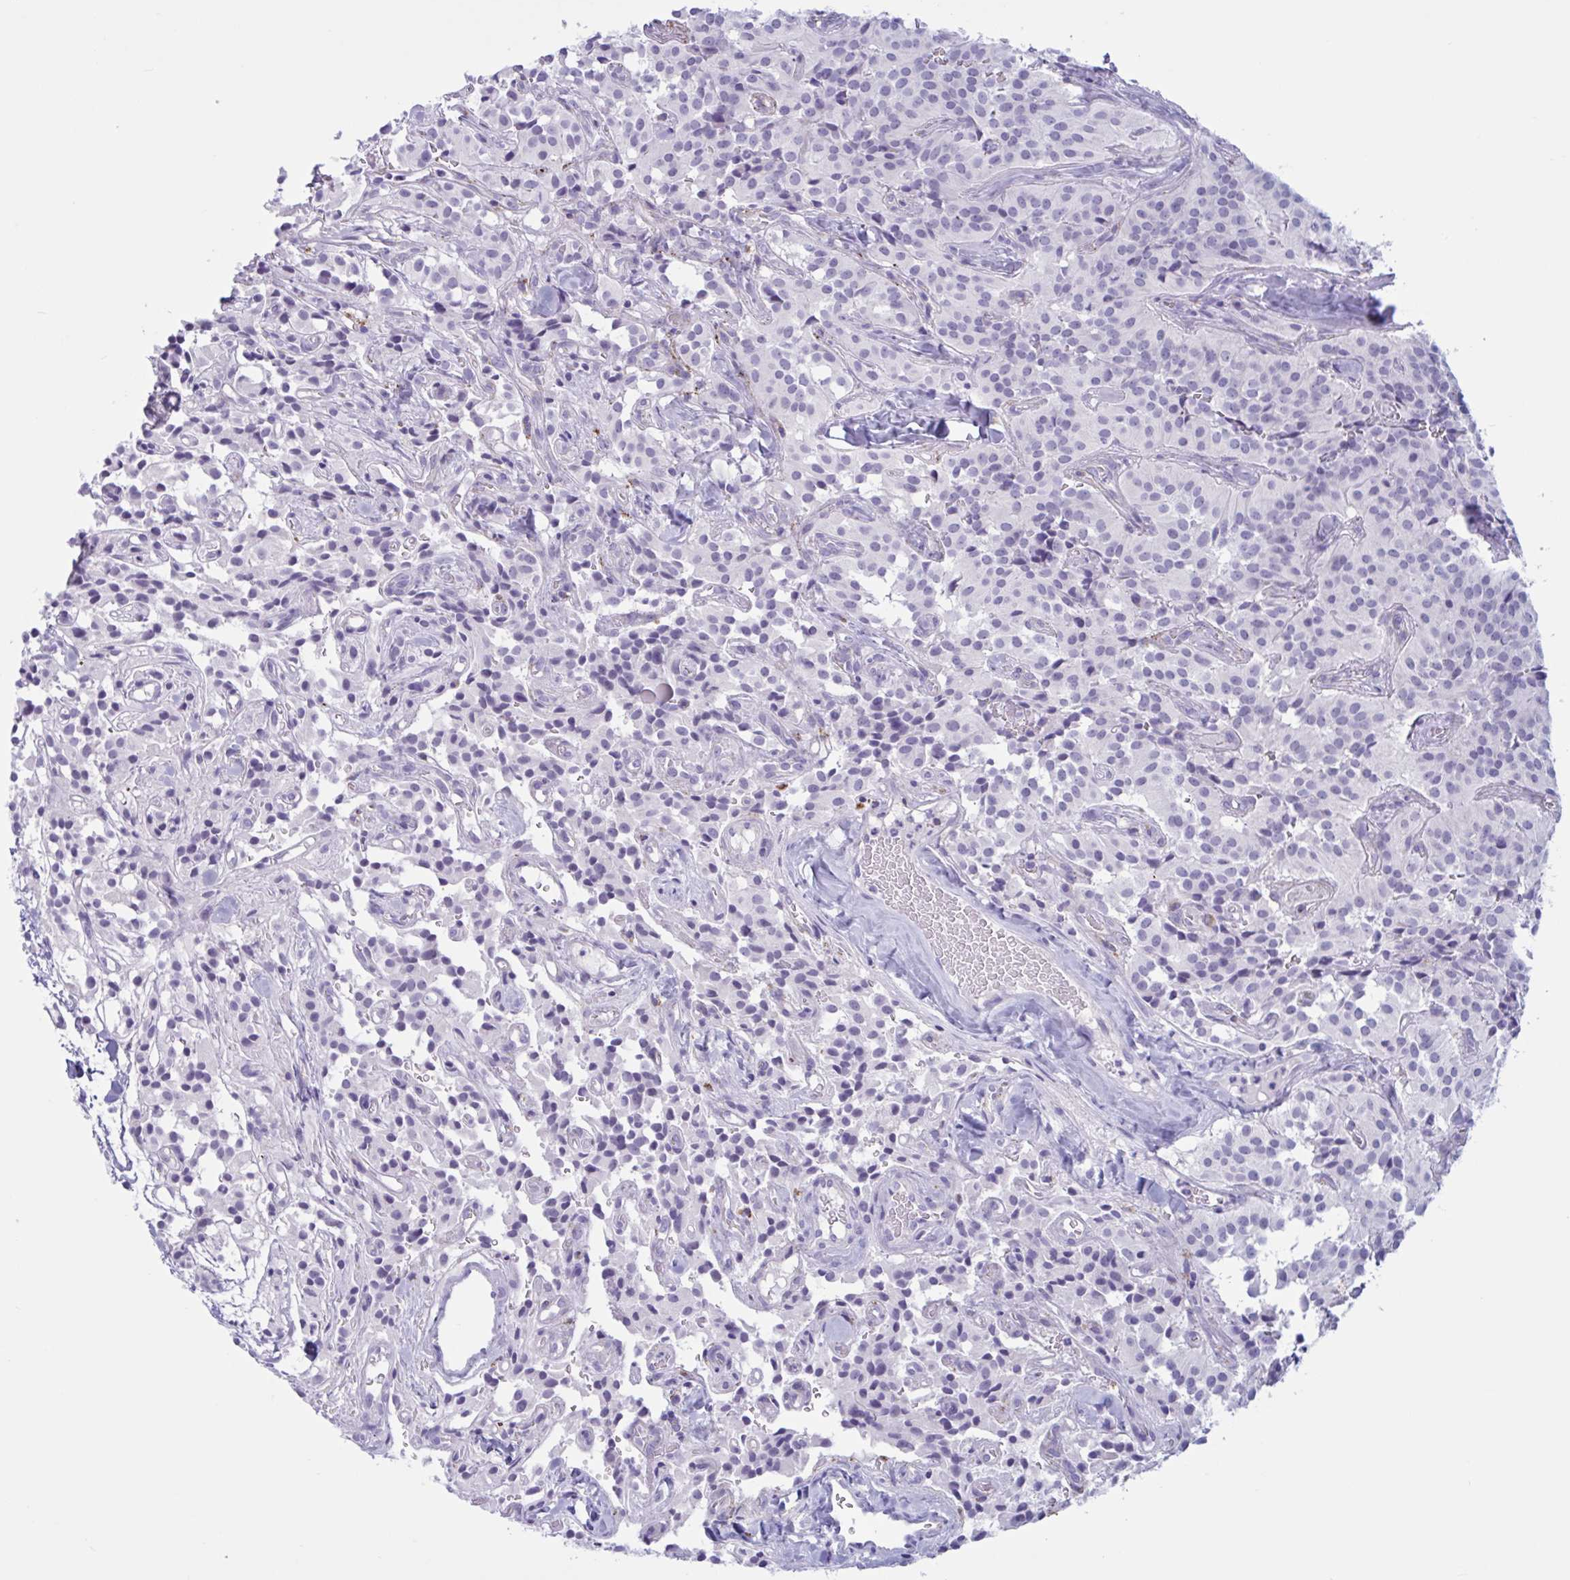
{"staining": {"intensity": "negative", "quantity": "none", "location": "none"}, "tissue": "glioma", "cell_type": "Tumor cells", "image_type": "cancer", "snomed": [{"axis": "morphology", "description": "Glioma, malignant, Low grade"}, {"axis": "topography", "description": "Brain"}], "caption": "This histopathology image is of malignant glioma (low-grade) stained with immunohistochemistry to label a protein in brown with the nuclei are counter-stained blue. There is no staining in tumor cells.", "gene": "XCL1", "patient": {"sex": "male", "age": 42}}